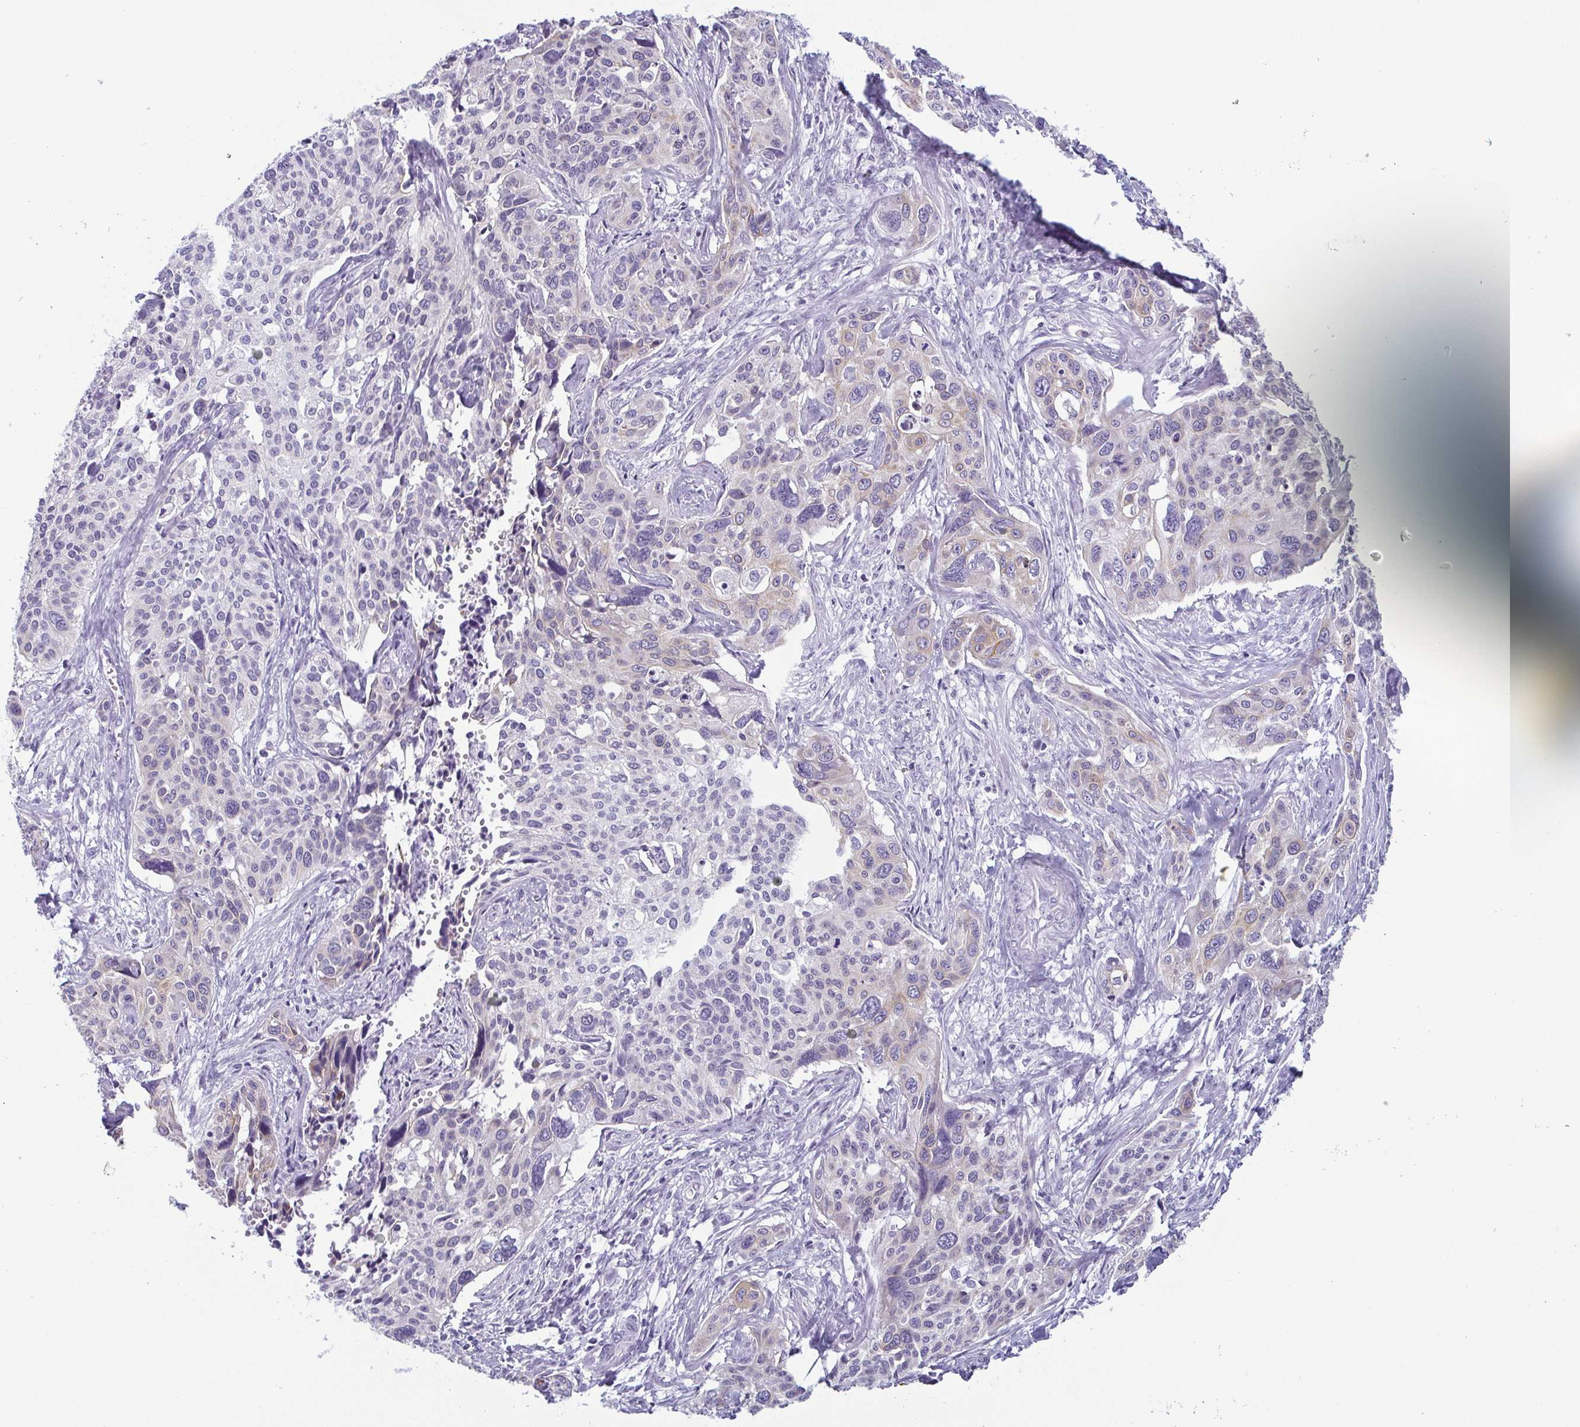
{"staining": {"intensity": "weak", "quantity": "25%-75%", "location": "cytoplasmic/membranous"}, "tissue": "cervical cancer", "cell_type": "Tumor cells", "image_type": "cancer", "snomed": [{"axis": "morphology", "description": "Squamous cell carcinoma, NOS"}, {"axis": "topography", "description": "Cervix"}], "caption": "This image demonstrates immunohistochemistry (IHC) staining of cervical cancer, with low weak cytoplasmic/membranous positivity in approximately 25%-75% of tumor cells.", "gene": "KRT78", "patient": {"sex": "female", "age": 31}}